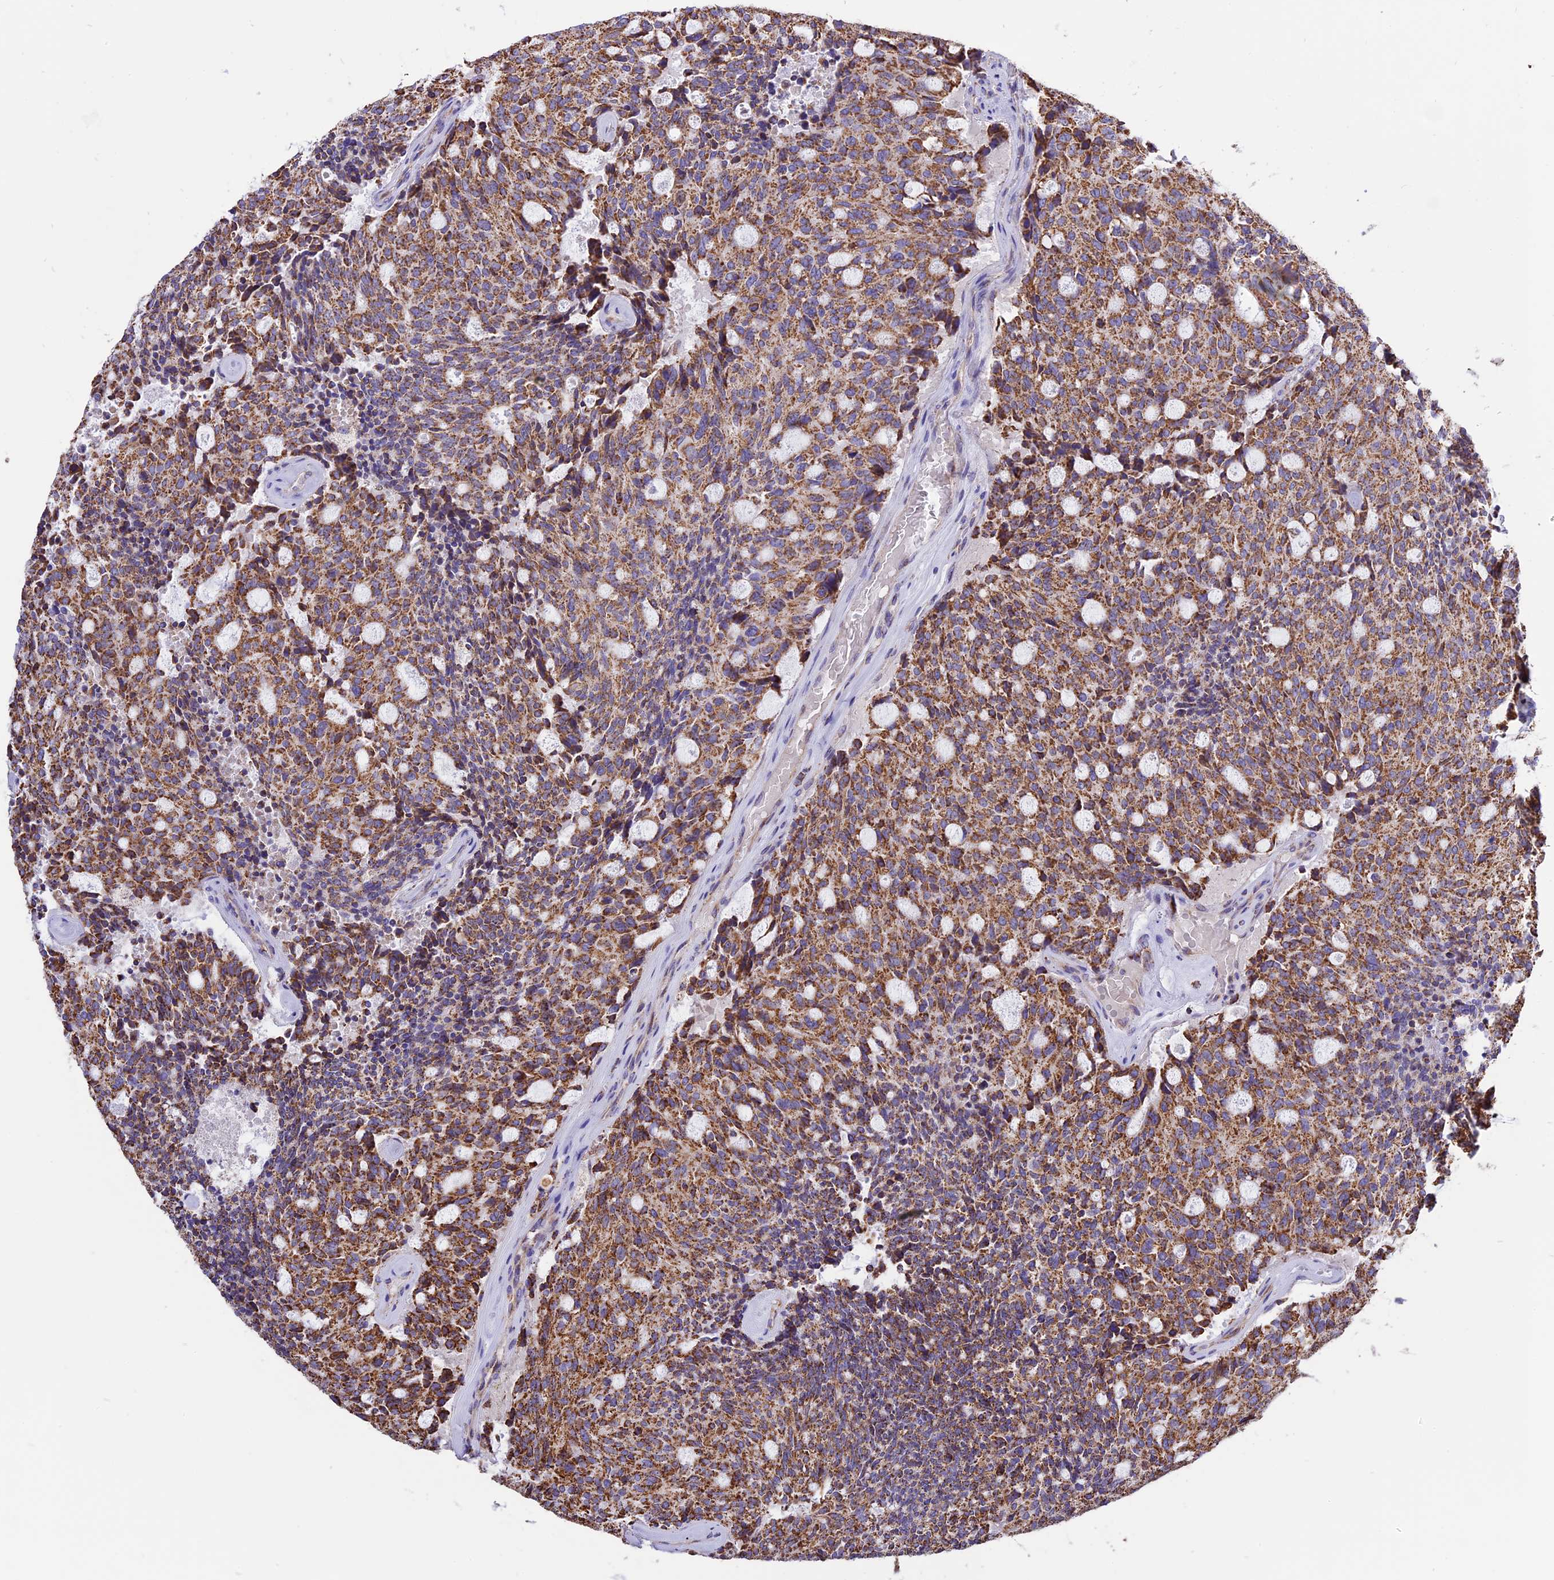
{"staining": {"intensity": "strong", "quantity": ">75%", "location": "cytoplasmic/membranous"}, "tissue": "carcinoid", "cell_type": "Tumor cells", "image_type": "cancer", "snomed": [{"axis": "morphology", "description": "Carcinoid, malignant, NOS"}, {"axis": "topography", "description": "Pancreas"}], "caption": "Strong cytoplasmic/membranous staining is identified in about >75% of tumor cells in carcinoid (malignant). (DAB IHC with brightfield microscopy, high magnification).", "gene": "TTC4", "patient": {"sex": "female", "age": 54}}